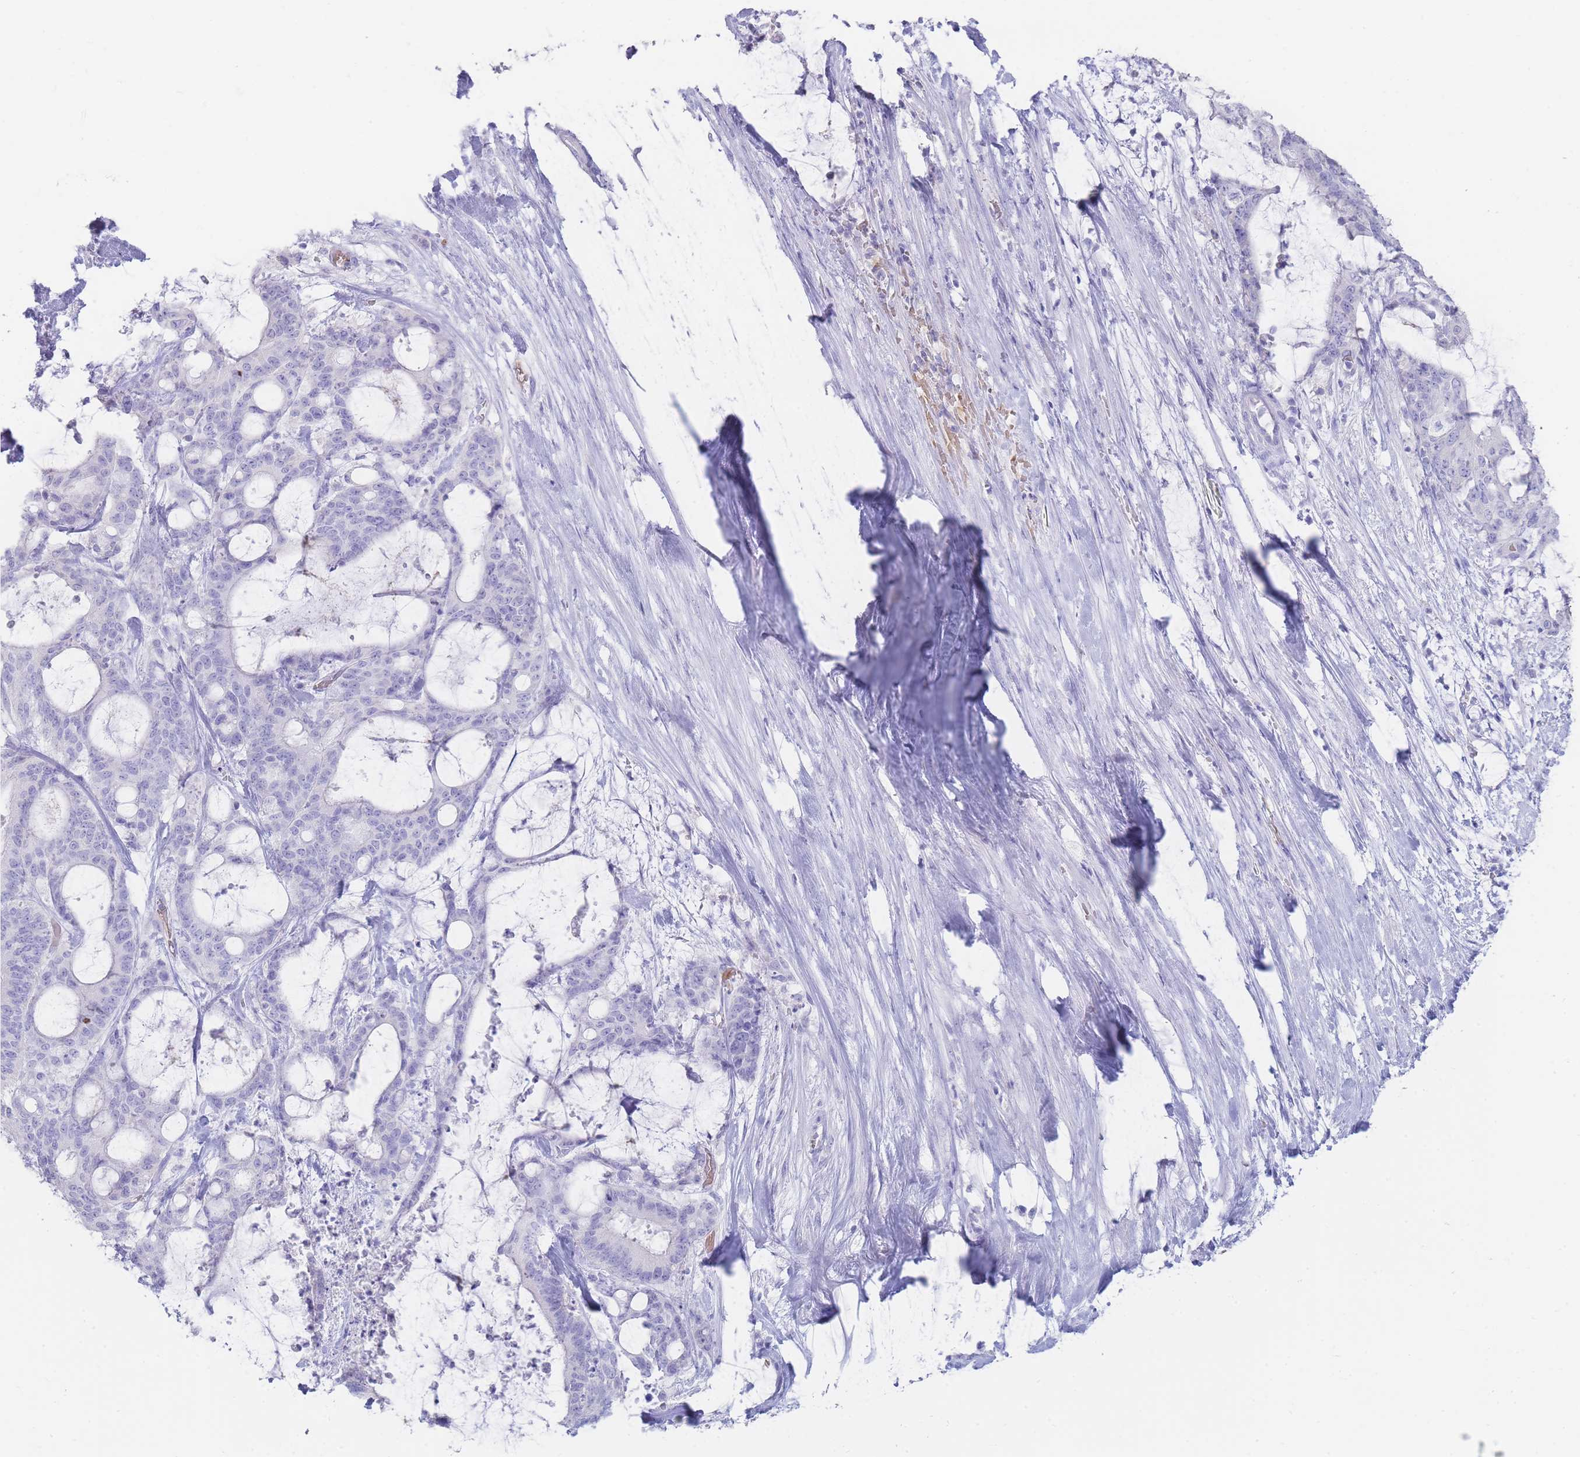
{"staining": {"intensity": "negative", "quantity": "none", "location": "none"}, "tissue": "liver cancer", "cell_type": "Tumor cells", "image_type": "cancer", "snomed": [{"axis": "morphology", "description": "Normal tissue, NOS"}, {"axis": "morphology", "description": "Cholangiocarcinoma"}, {"axis": "topography", "description": "Liver"}, {"axis": "topography", "description": "Peripheral nerve tissue"}], "caption": "Tumor cells show no significant protein staining in cholangiocarcinoma (liver). (Immunohistochemistry (ihc), brightfield microscopy, high magnification).", "gene": "HBG2", "patient": {"sex": "female", "age": 73}}